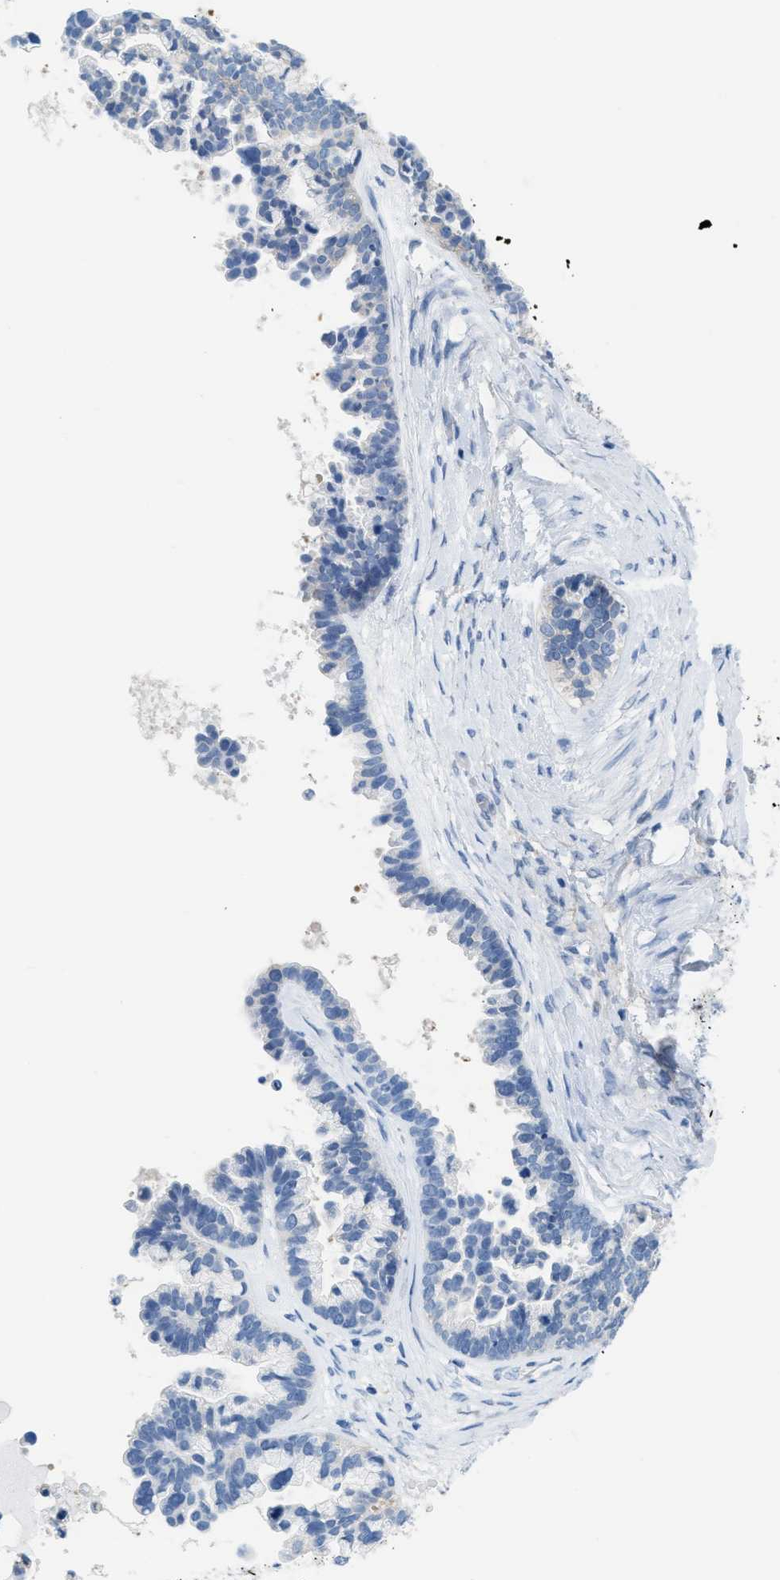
{"staining": {"intensity": "negative", "quantity": "none", "location": "none"}, "tissue": "ovarian cancer", "cell_type": "Tumor cells", "image_type": "cancer", "snomed": [{"axis": "morphology", "description": "Cystadenocarcinoma, serous, NOS"}, {"axis": "topography", "description": "Ovary"}], "caption": "Tumor cells are negative for protein expression in human ovarian cancer (serous cystadenocarcinoma).", "gene": "ASGR1", "patient": {"sex": "female", "age": 56}}